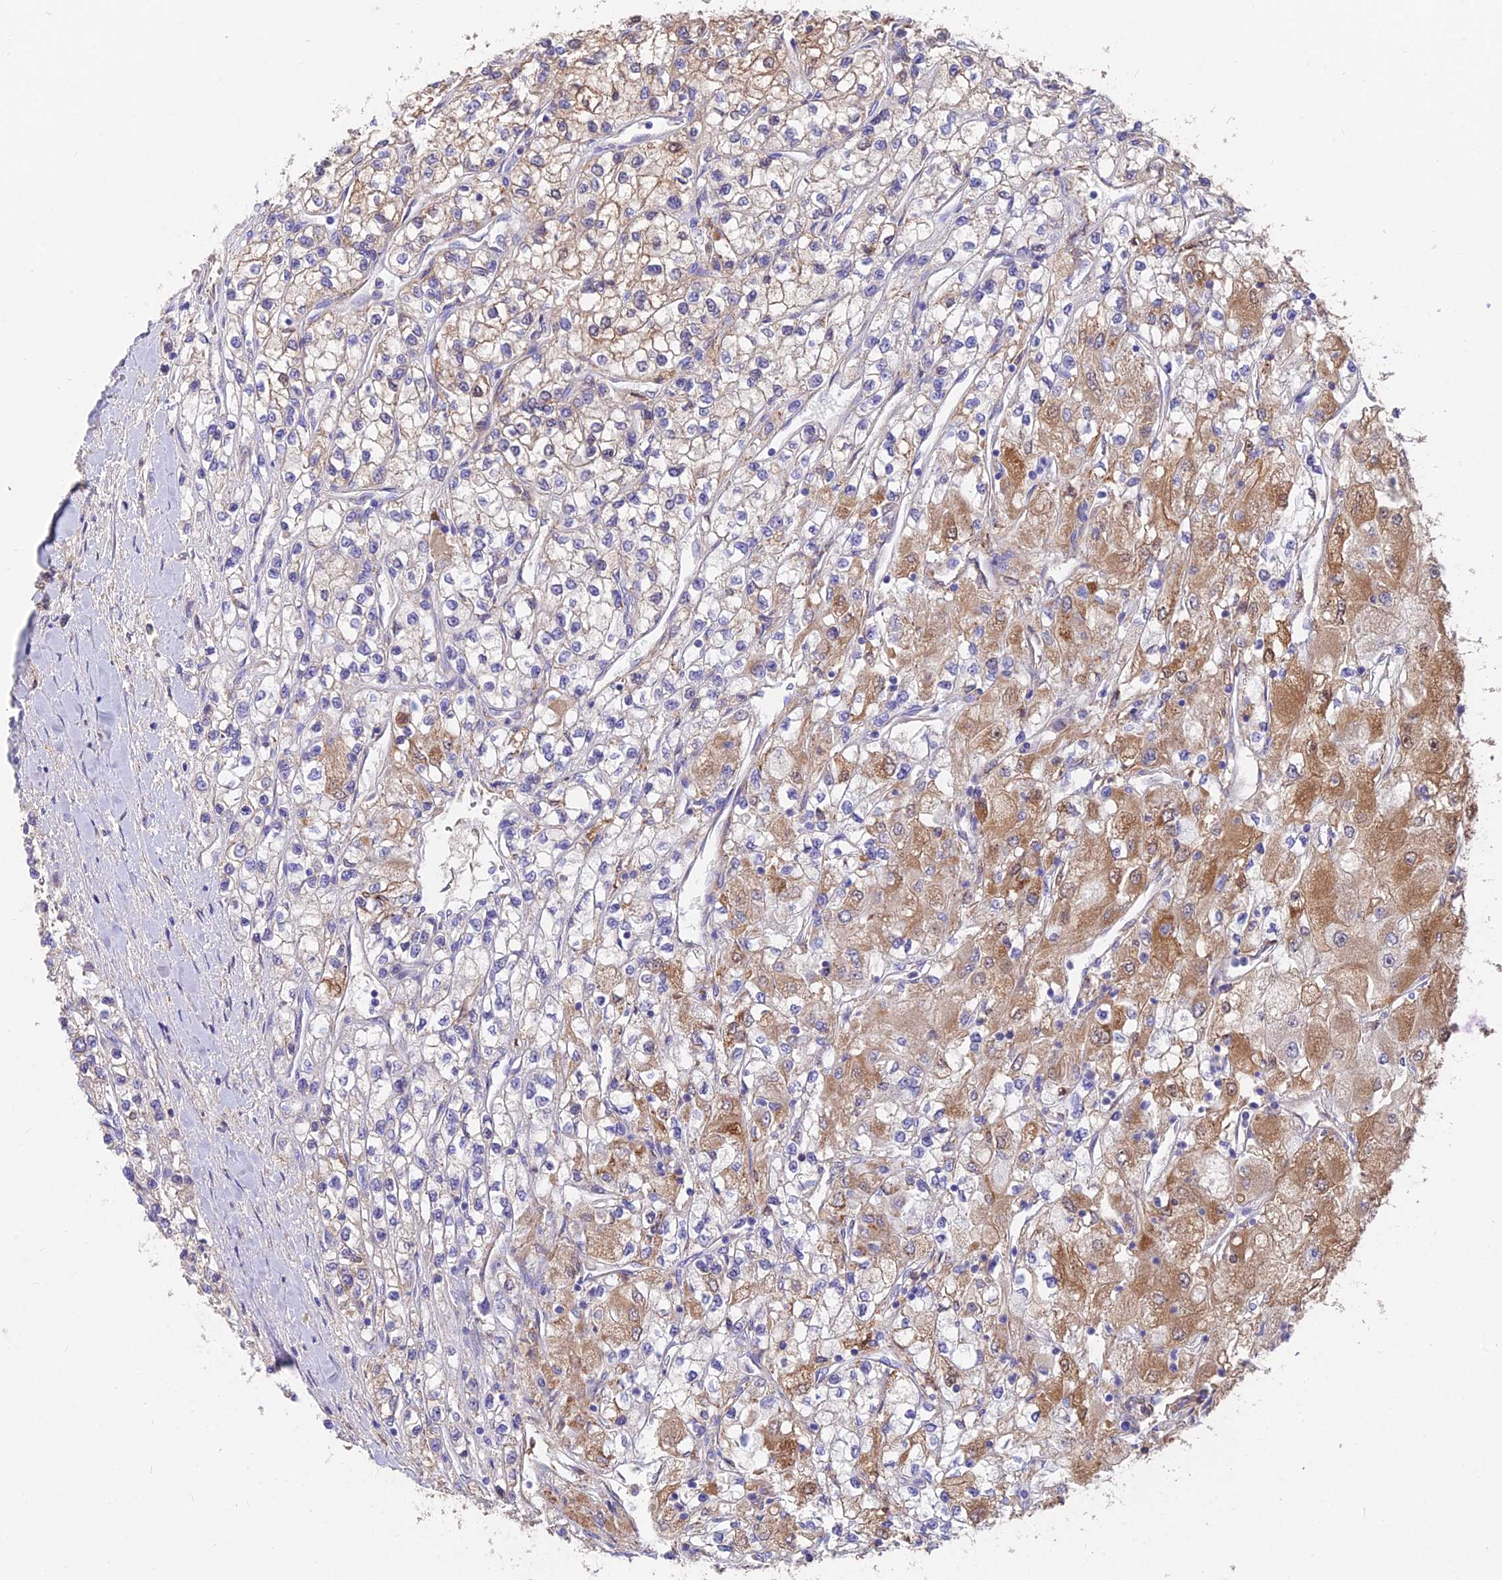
{"staining": {"intensity": "moderate", "quantity": "25%-75%", "location": "cytoplasmic/membranous"}, "tissue": "renal cancer", "cell_type": "Tumor cells", "image_type": "cancer", "snomed": [{"axis": "morphology", "description": "Adenocarcinoma, NOS"}, {"axis": "topography", "description": "Kidney"}], "caption": "There is medium levels of moderate cytoplasmic/membranous expression in tumor cells of renal adenocarcinoma, as demonstrated by immunohistochemical staining (brown color).", "gene": "TIGD6", "patient": {"sex": "male", "age": 80}}